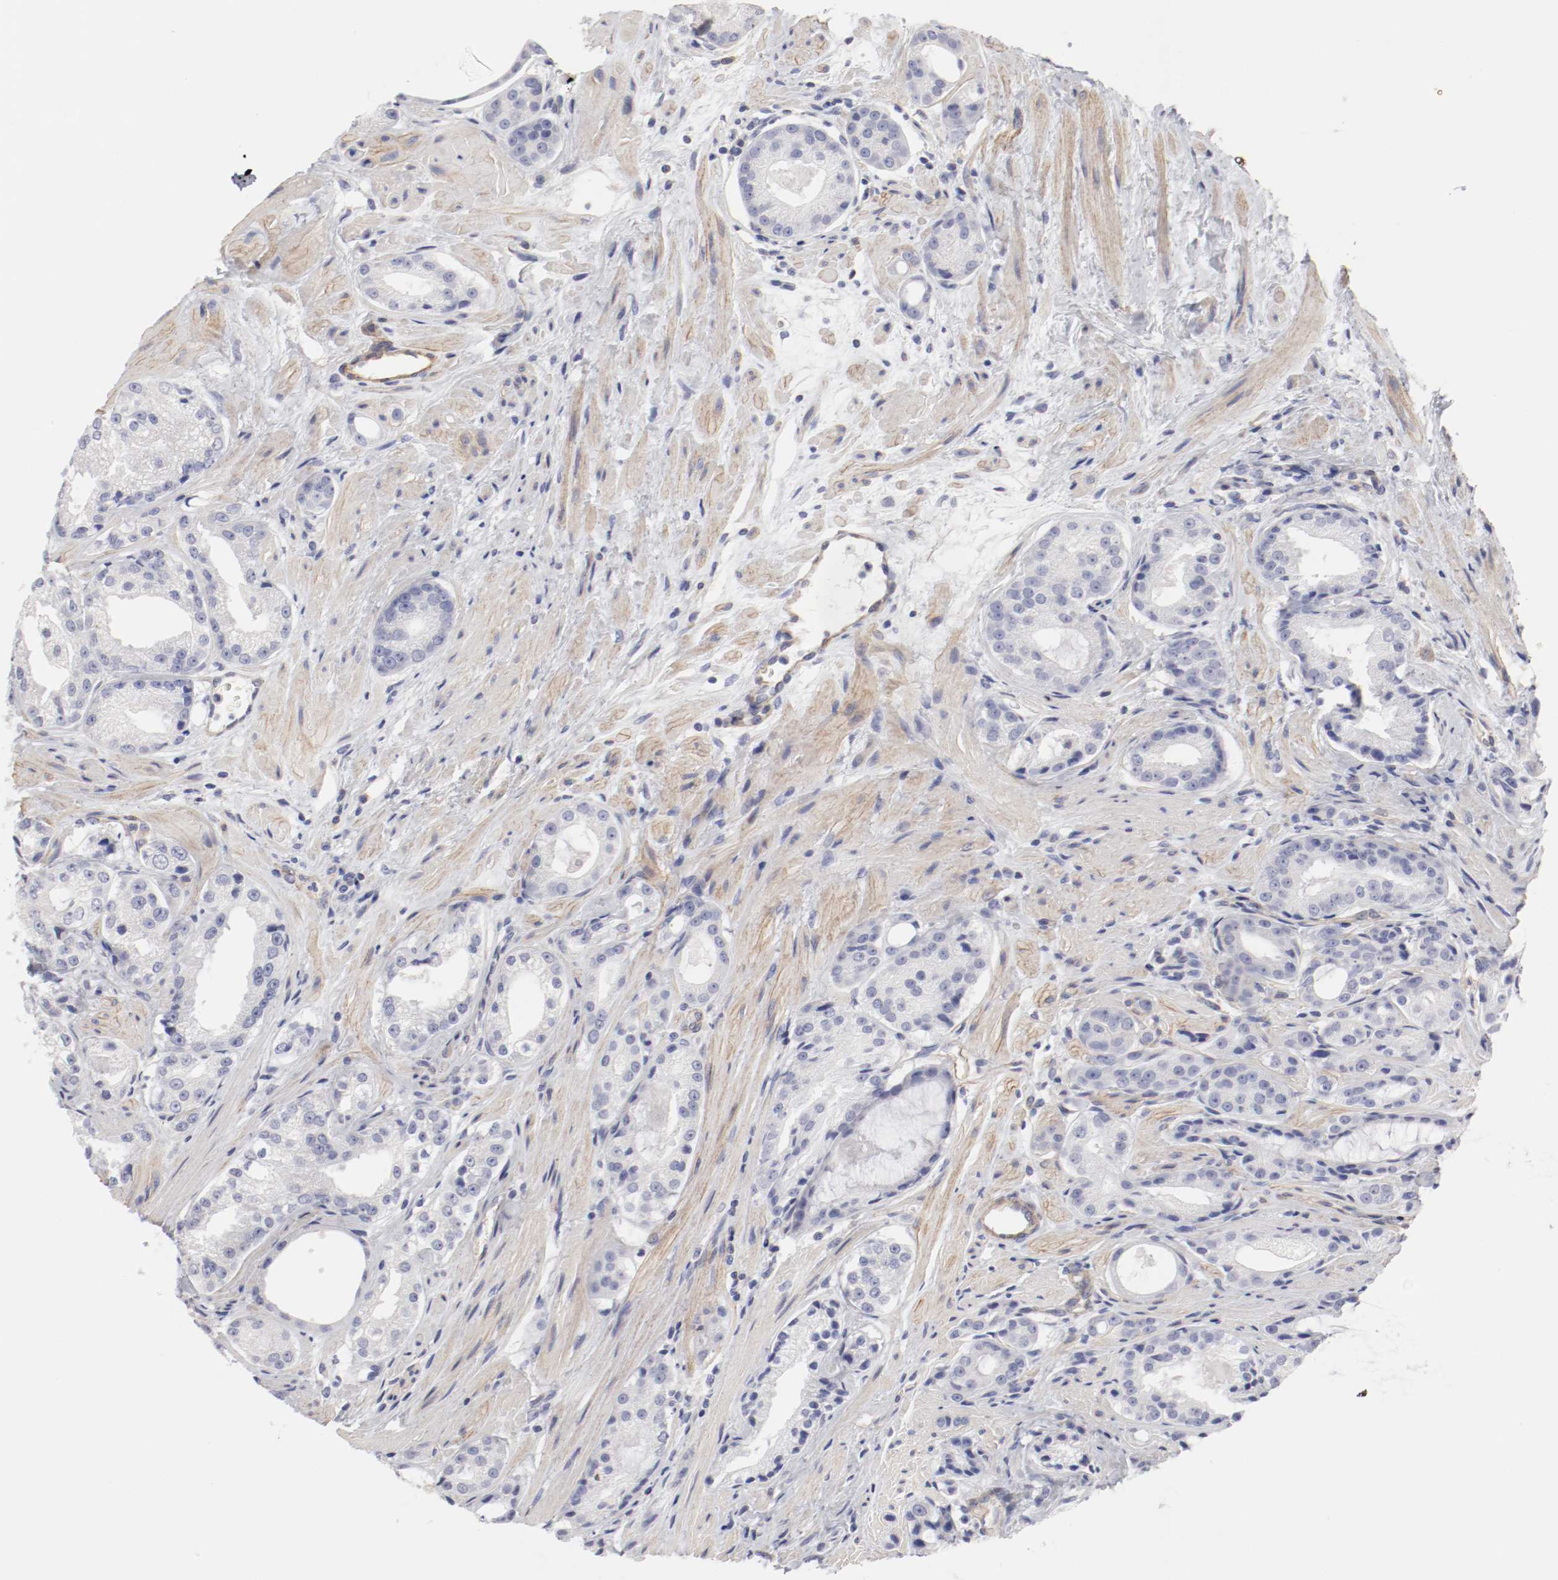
{"staining": {"intensity": "negative", "quantity": "none", "location": "none"}, "tissue": "prostate cancer", "cell_type": "Tumor cells", "image_type": "cancer", "snomed": [{"axis": "morphology", "description": "Adenocarcinoma, Medium grade"}, {"axis": "topography", "description": "Prostate"}], "caption": "A photomicrograph of prostate cancer (medium-grade adenocarcinoma) stained for a protein demonstrates no brown staining in tumor cells.", "gene": "LAX1", "patient": {"sex": "male", "age": 60}}